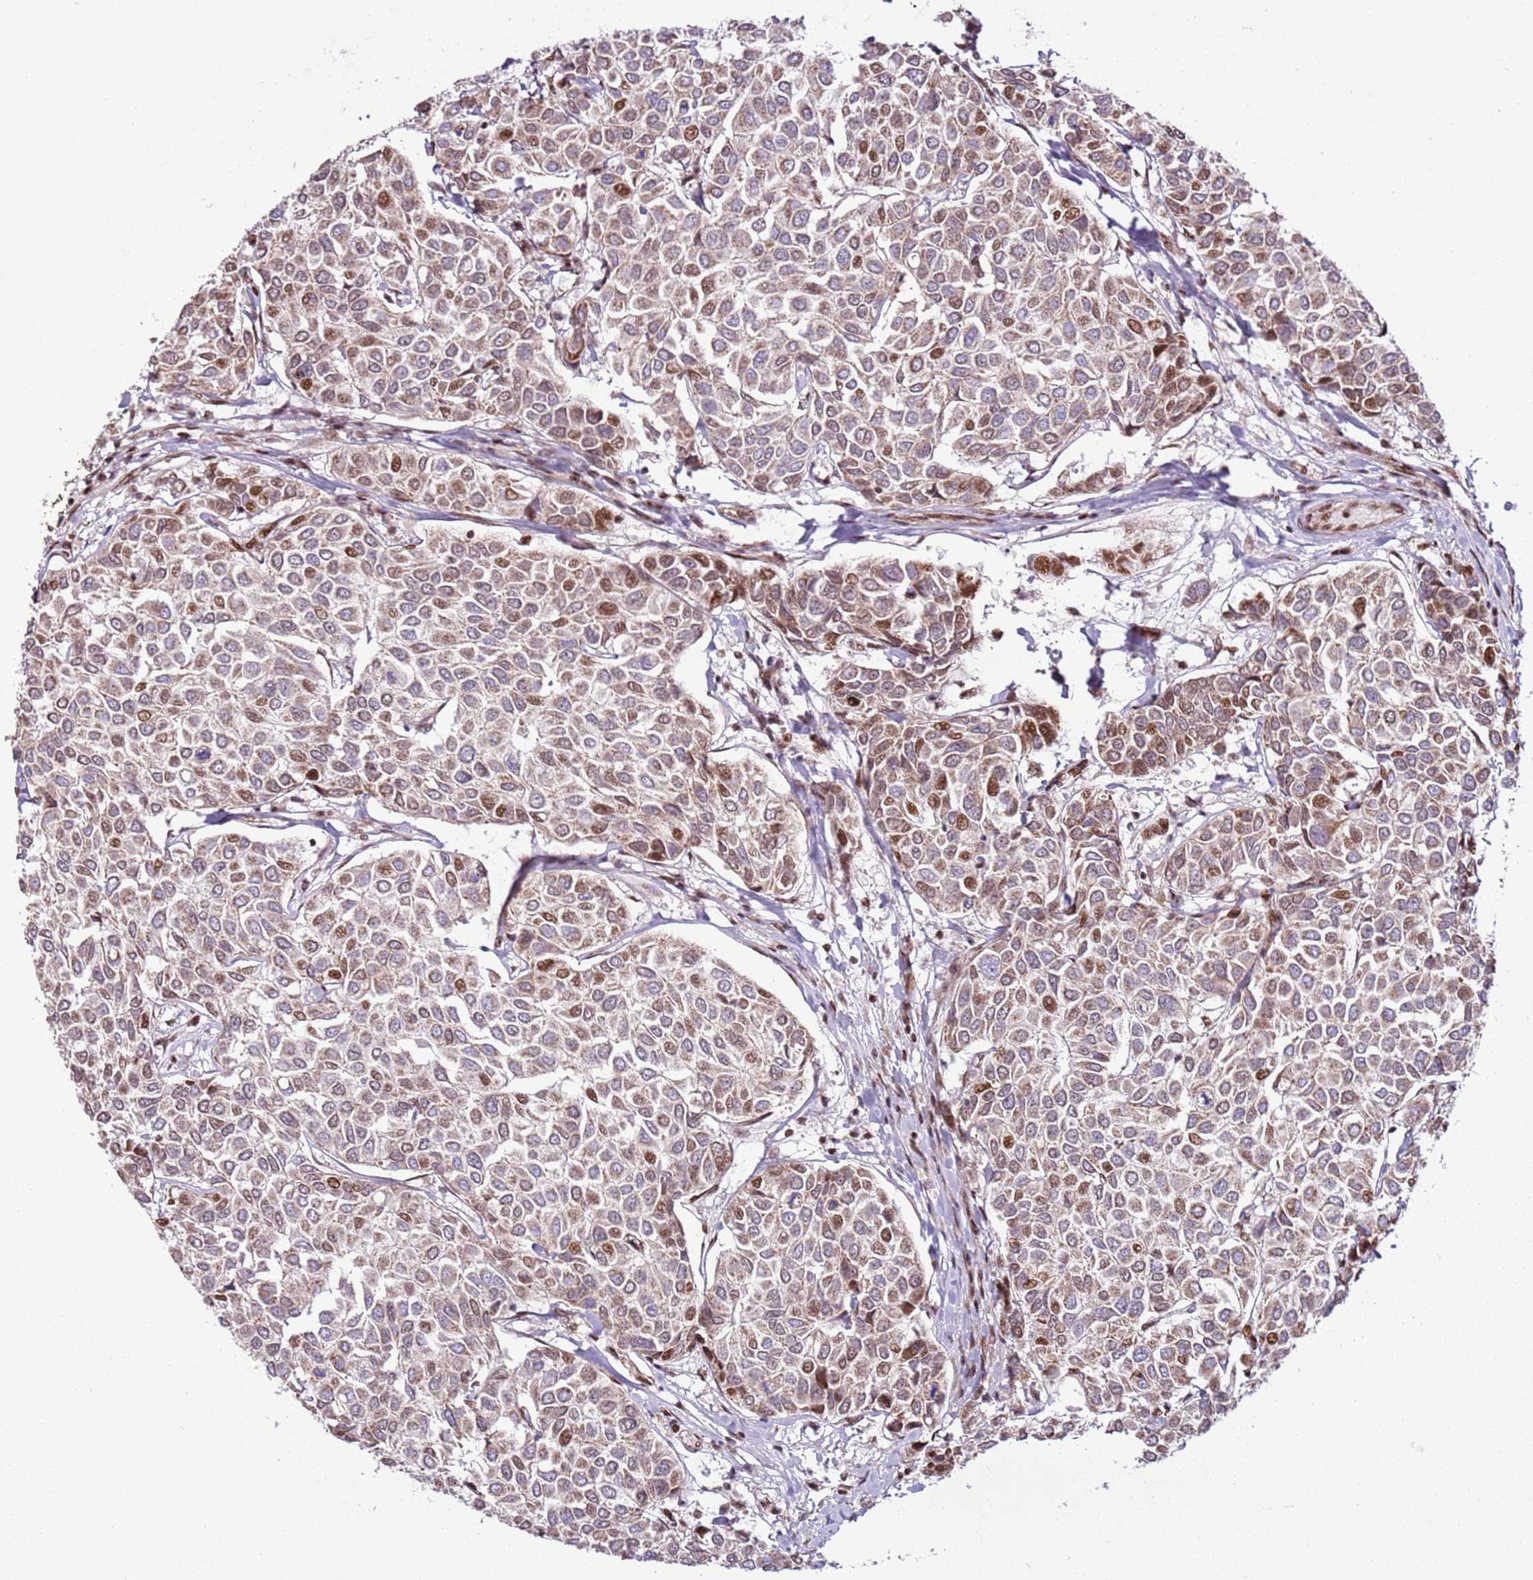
{"staining": {"intensity": "moderate", "quantity": ">75%", "location": "cytoplasmic/membranous,nuclear"}, "tissue": "breast cancer", "cell_type": "Tumor cells", "image_type": "cancer", "snomed": [{"axis": "morphology", "description": "Duct carcinoma"}, {"axis": "topography", "description": "Breast"}], "caption": "This image shows IHC staining of intraductal carcinoma (breast), with medium moderate cytoplasmic/membranous and nuclear staining in about >75% of tumor cells.", "gene": "PCTP", "patient": {"sex": "female", "age": 55}}